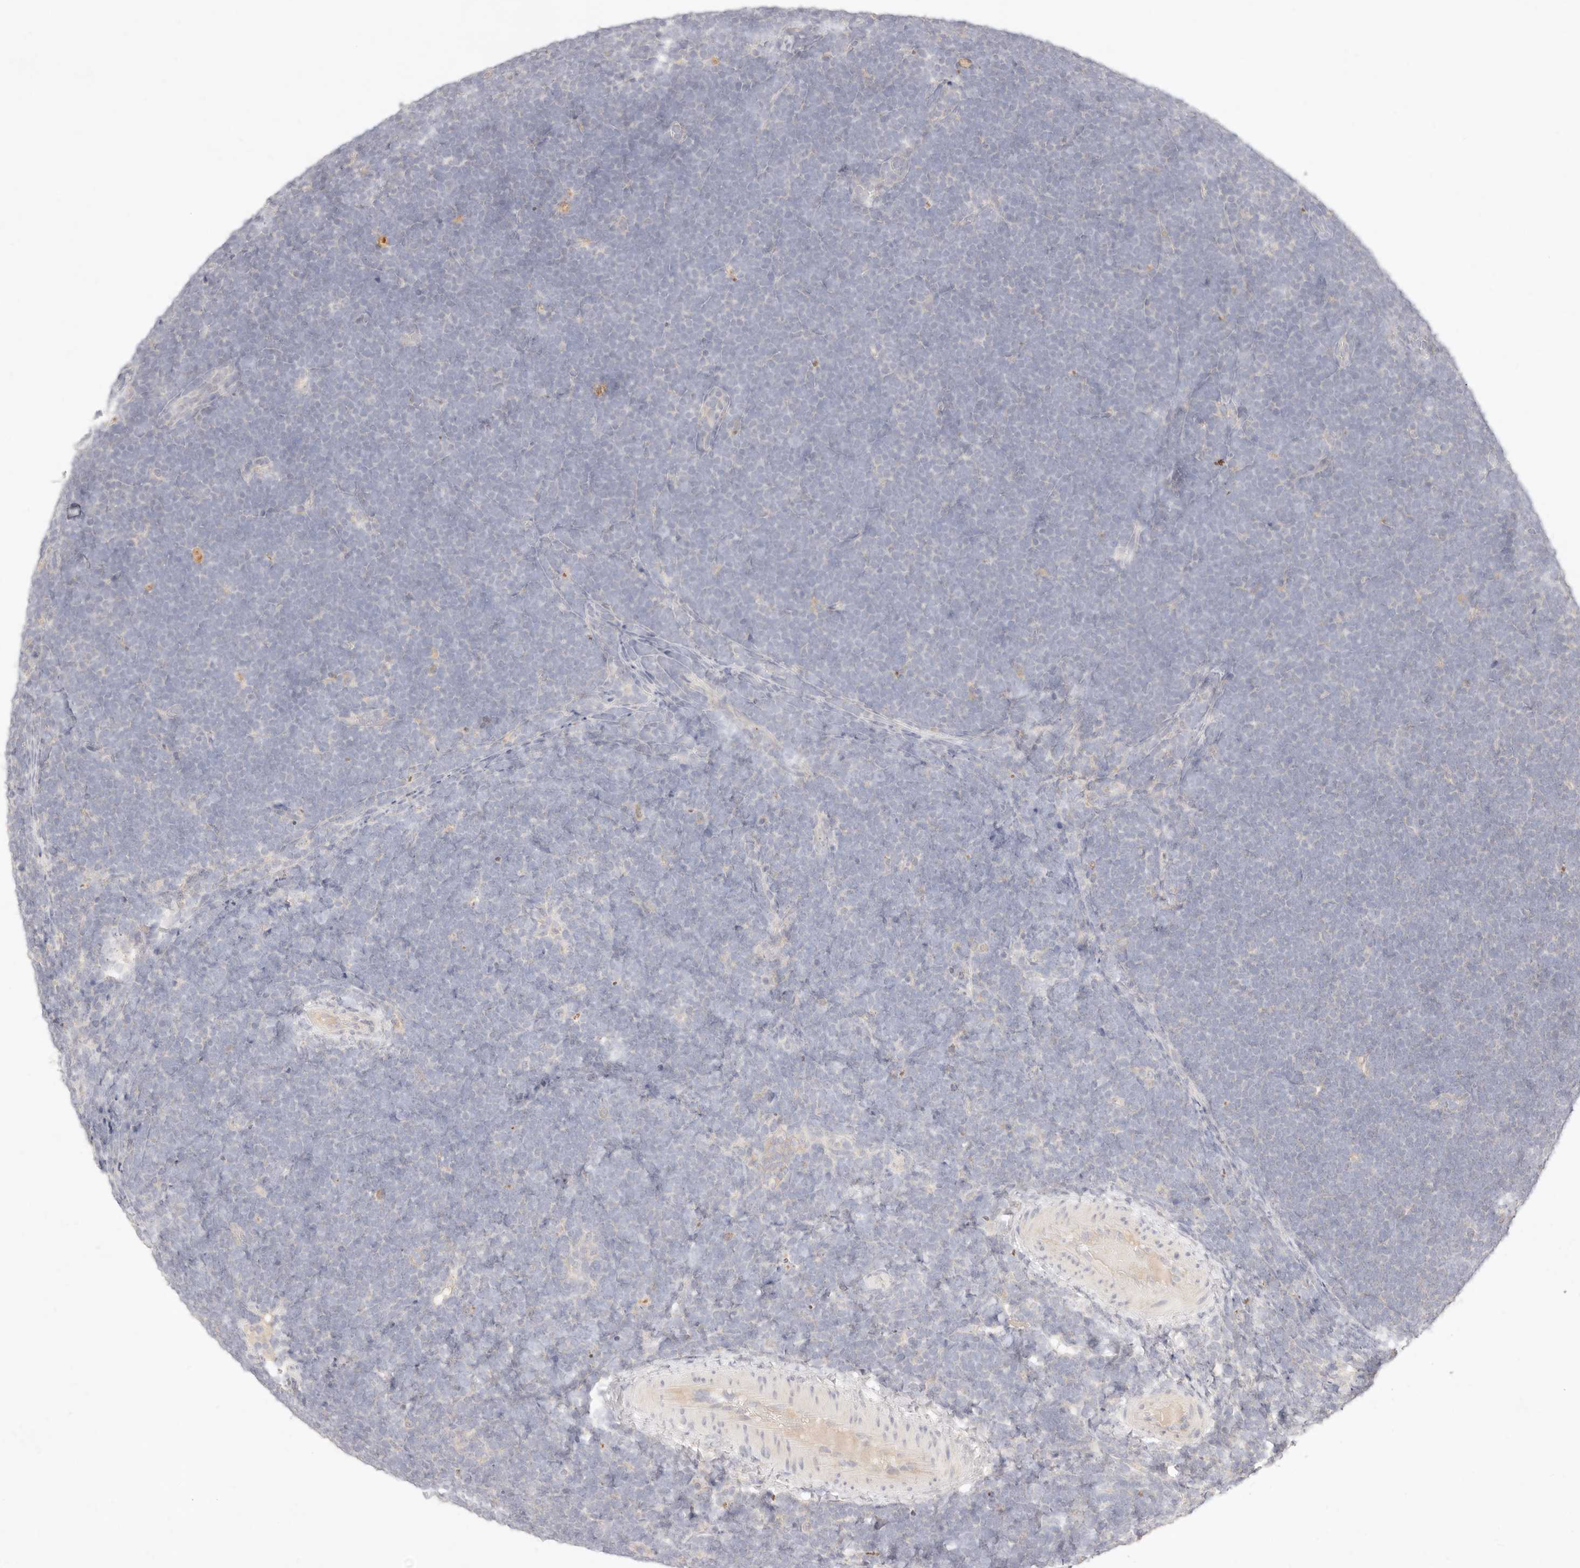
{"staining": {"intensity": "negative", "quantity": "none", "location": "none"}, "tissue": "lymphoma", "cell_type": "Tumor cells", "image_type": "cancer", "snomed": [{"axis": "morphology", "description": "Malignant lymphoma, non-Hodgkin's type, High grade"}, {"axis": "topography", "description": "Lymph node"}], "caption": "The immunohistochemistry image has no significant staining in tumor cells of malignant lymphoma, non-Hodgkin's type (high-grade) tissue.", "gene": "ACOX1", "patient": {"sex": "male", "age": 13}}